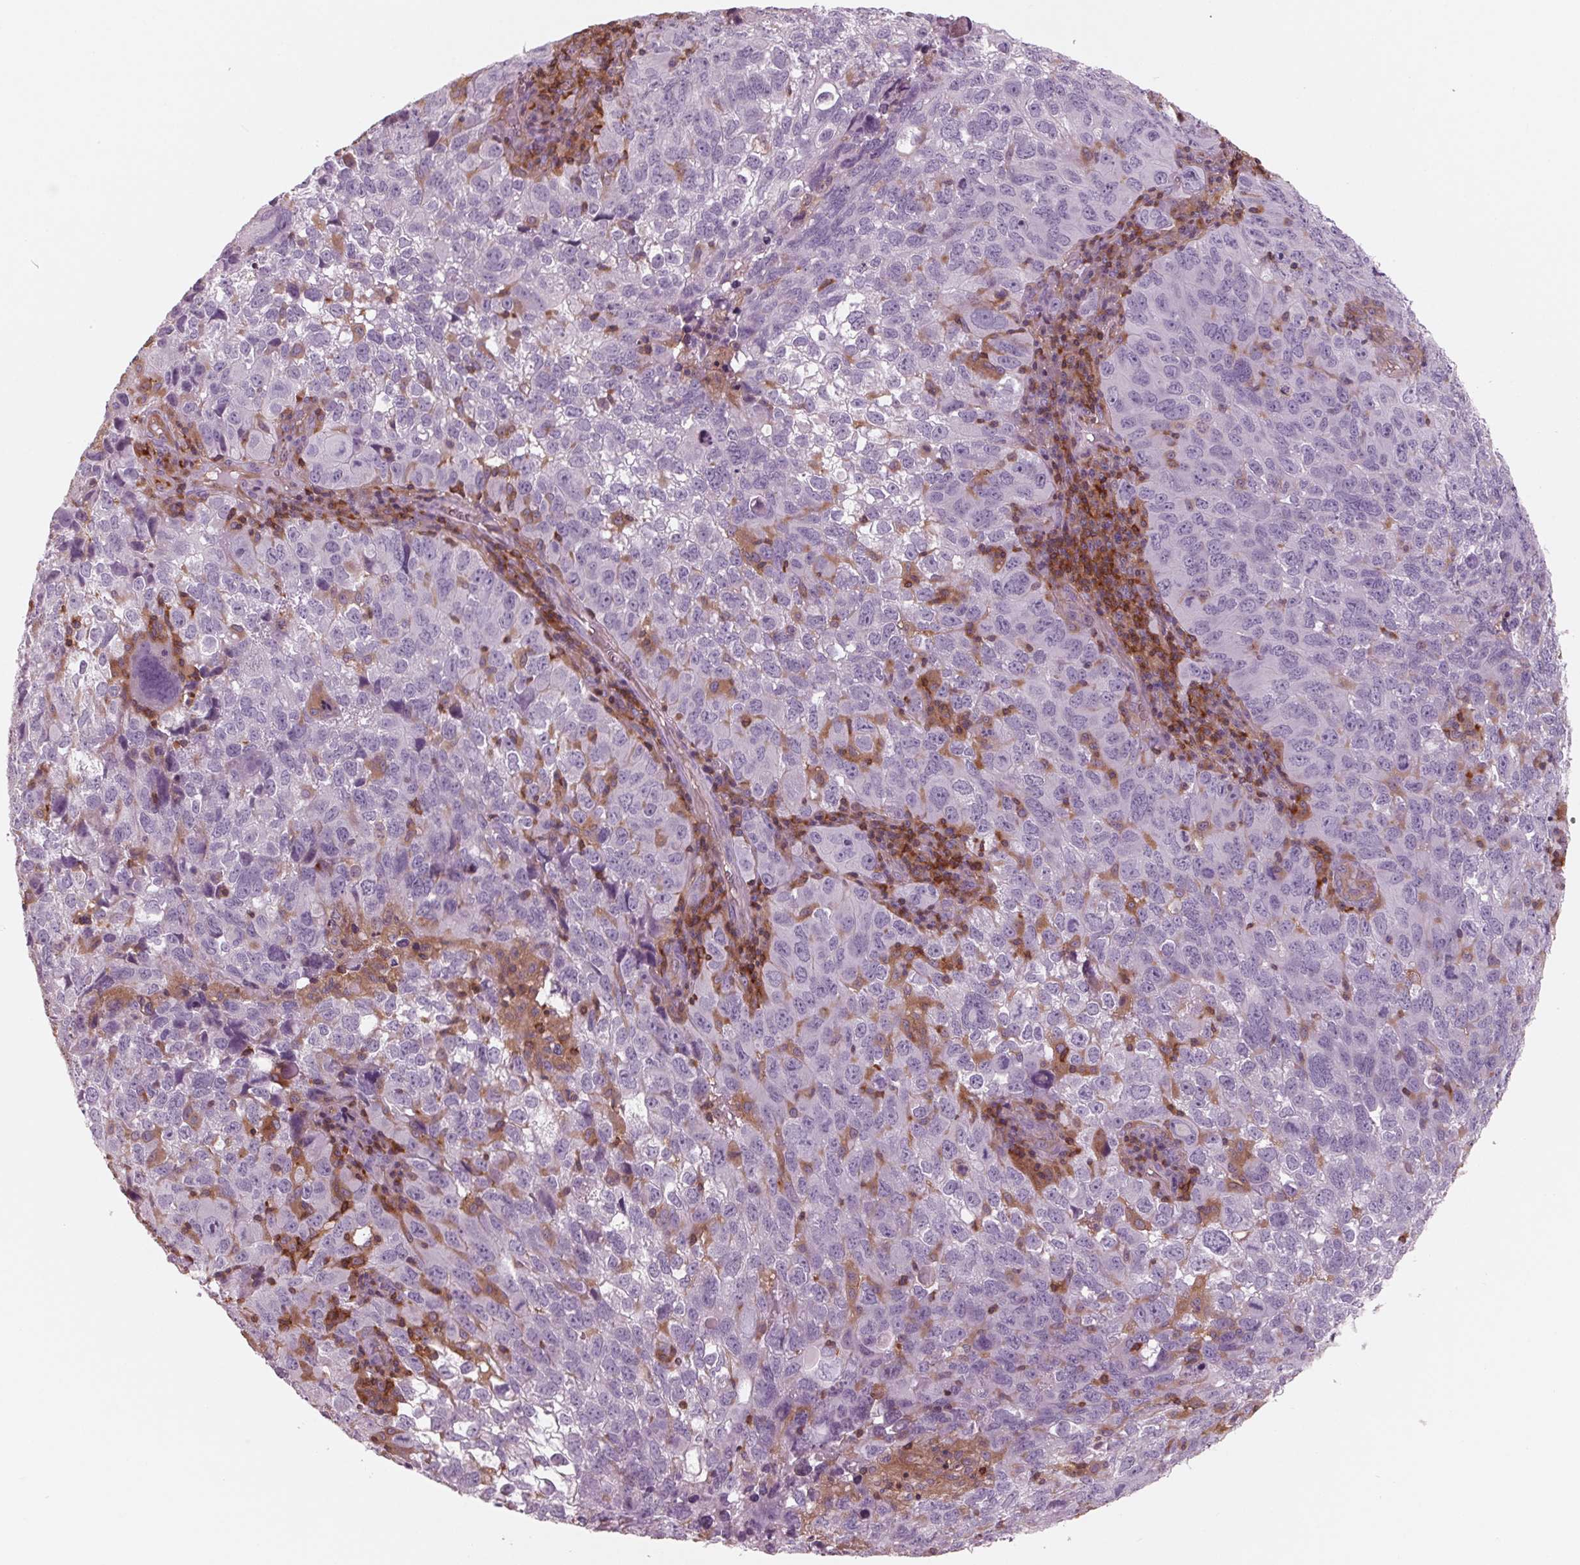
{"staining": {"intensity": "negative", "quantity": "none", "location": "none"}, "tissue": "cervical cancer", "cell_type": "Tumor cells", "image_type": "cancer", "snomed": [{"axis": "morphology", "description": "Squamous cell carcinoma, NOS"}, {"axis": "topography", "description": "Cervix"}], "caption": "Immunohistochemistry (IHC) of cervical cancer (squamous cell carcinoma) exhibits no positivity in tumor cells.", "gene": "ARHGAP25", "patient": {"sex": "female", "age": 55}}